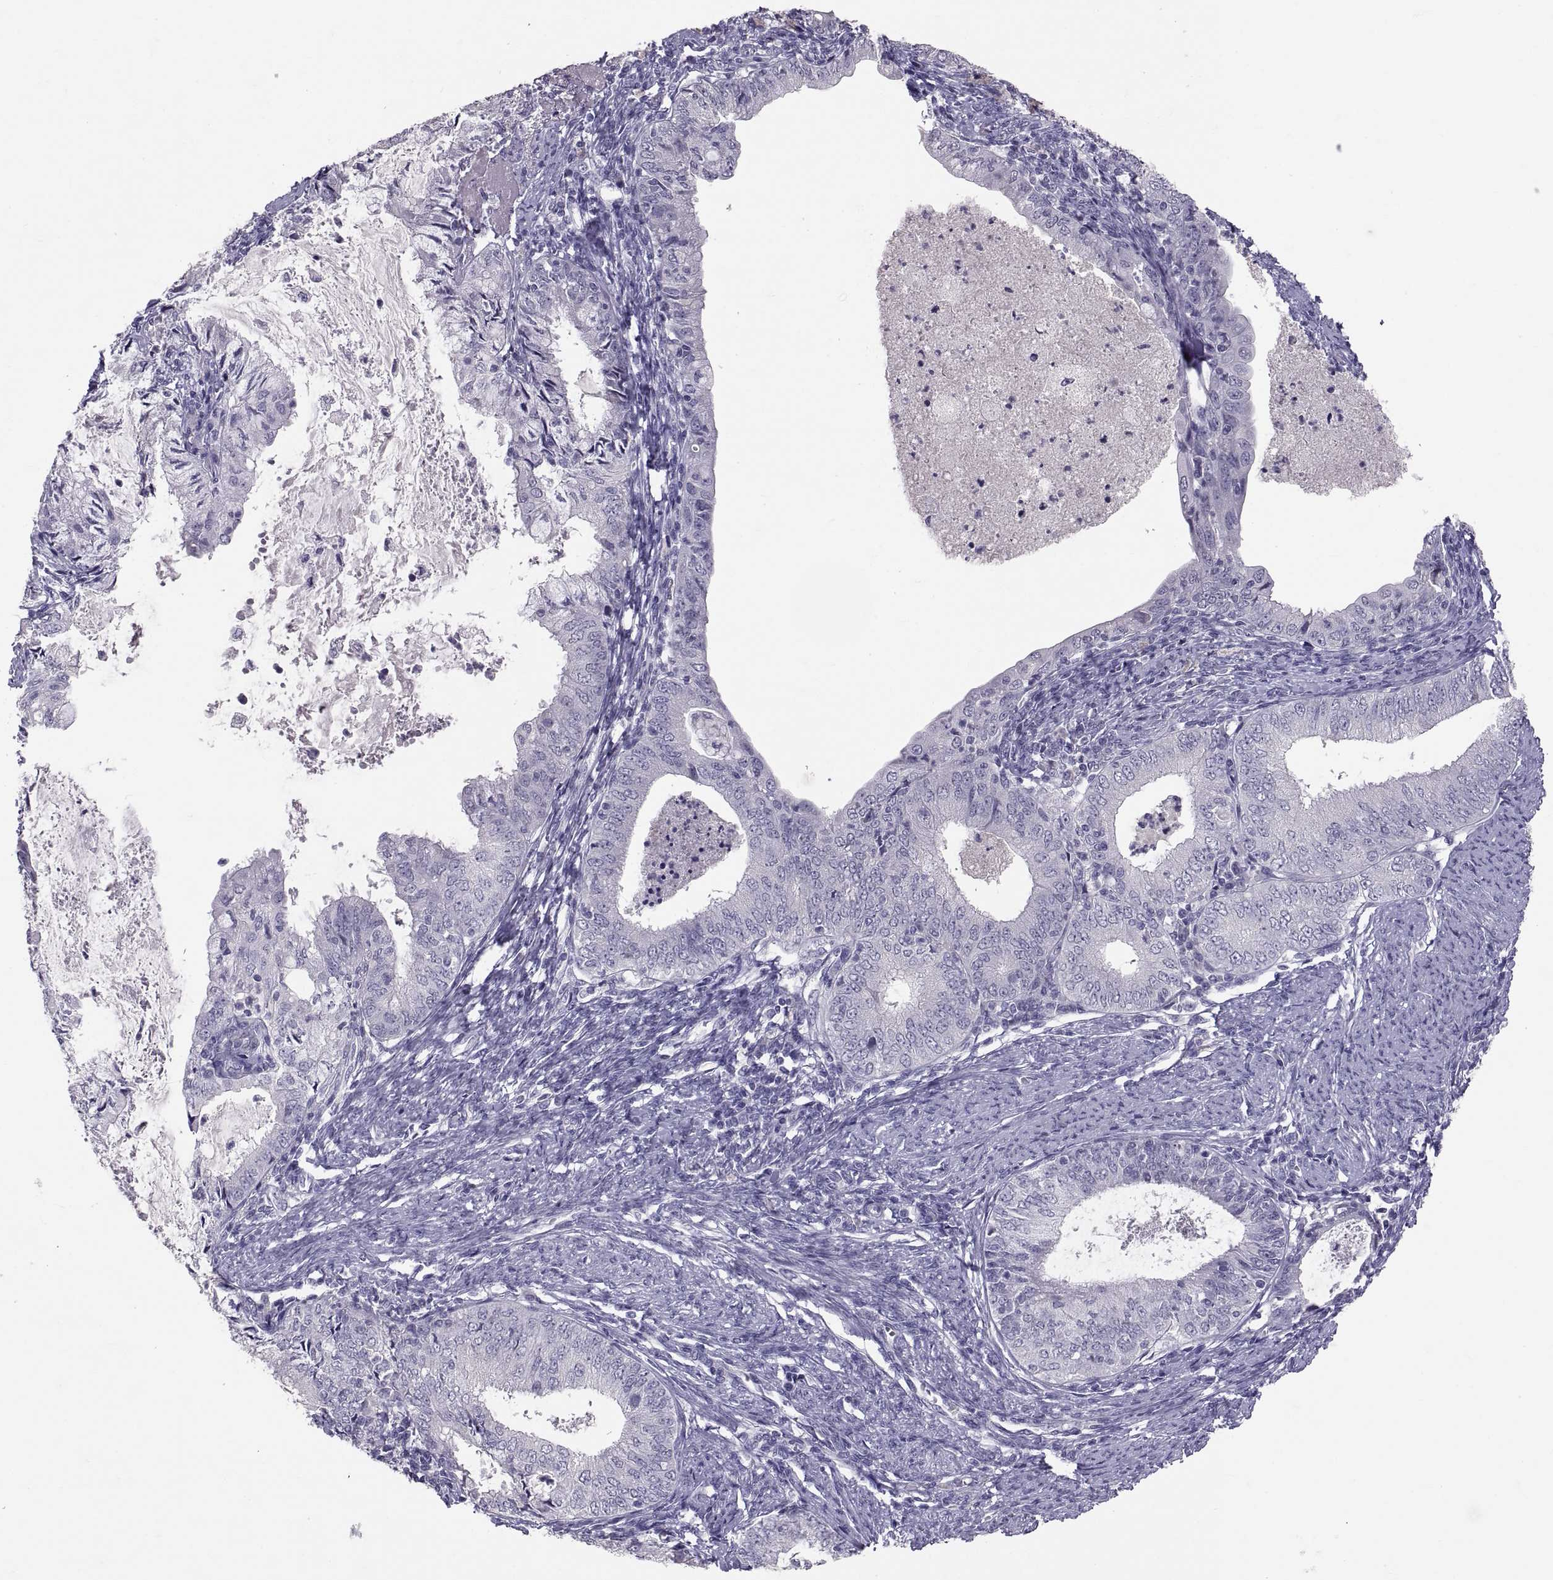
{"staining": {"intensity": "negative", "quantity": "none", "location": "none"}, "tissue": "endometrial cancer", "cell_type": "Tumor cells", "image_type": "cancer", "snomed": [{"axis": "morphology", "description": "Adenocarcinoma, NOS"}, {"axis": "topography", "description": "Endometrium"}], "caption": "The immunohistochemistry (IHC) photomicrograph has no significant staining in tumor cells of endometrial cancer tissue.", "gene": "PTN", "patient": {"sex": "female", "age": 57}}